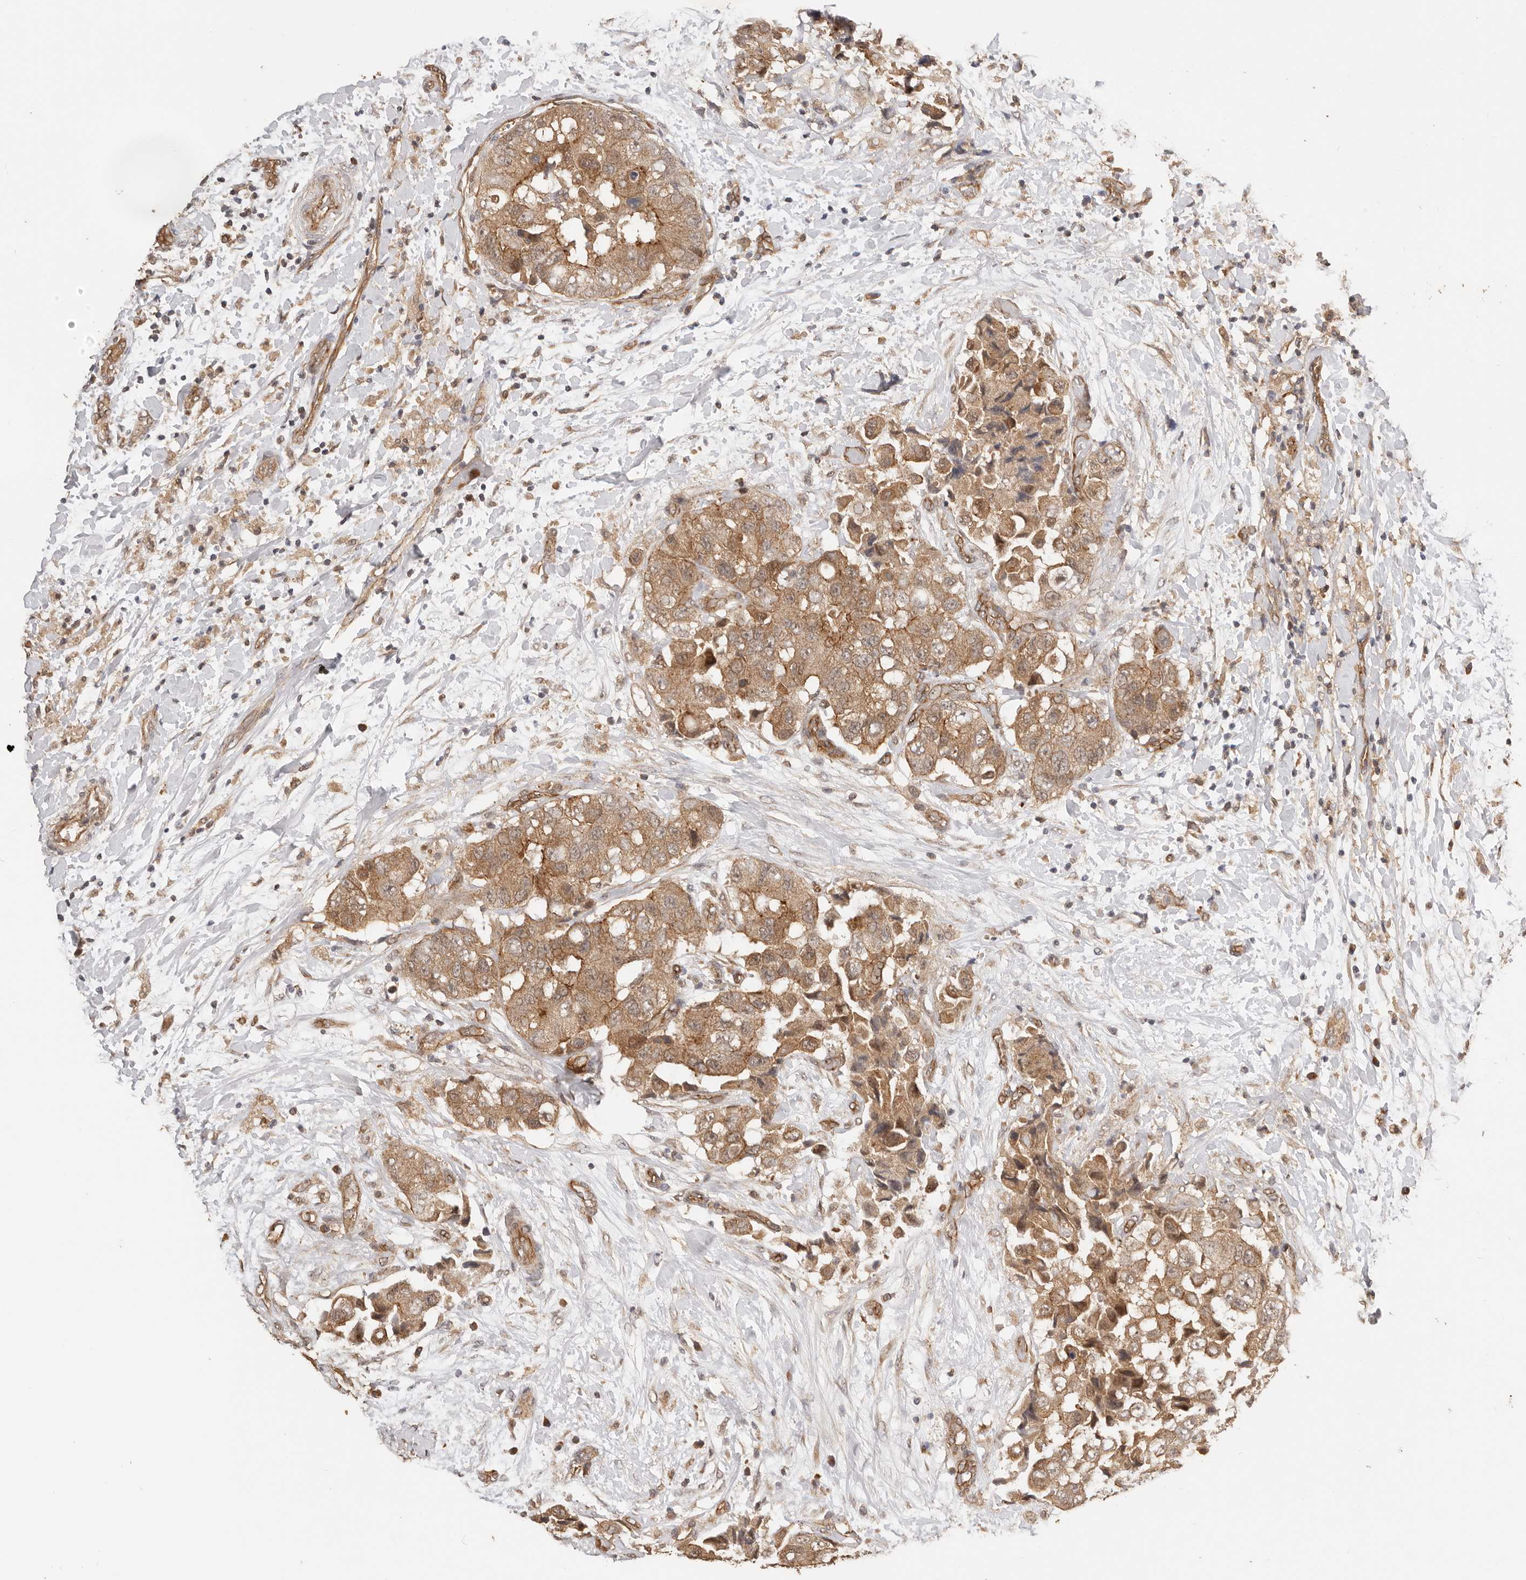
{"staining": {"intensity": "moderate", "quantity": ">75%", "location": "cytoplasmic/membranous"}, "tissue": "breast cancer", "cell_type": "Tumor cells", "image_type": "cancer", "snomed": [{"axis": "morphology", "description": "Normal tissue, NOS"}, {"axis": "morphology", "description": "Duct carcinoma"}, {"axis": "topography", "description": "Breast"}], "caption": "About >75% of tumor cells in human breast cancer (invasive ductal carcinoma) display moderate cytoplasmic/membranous protein expression as visualized by brown immunohistochemical staining.", "gene": "AFDN", "patient": {"sex": "female", "age": 62}}